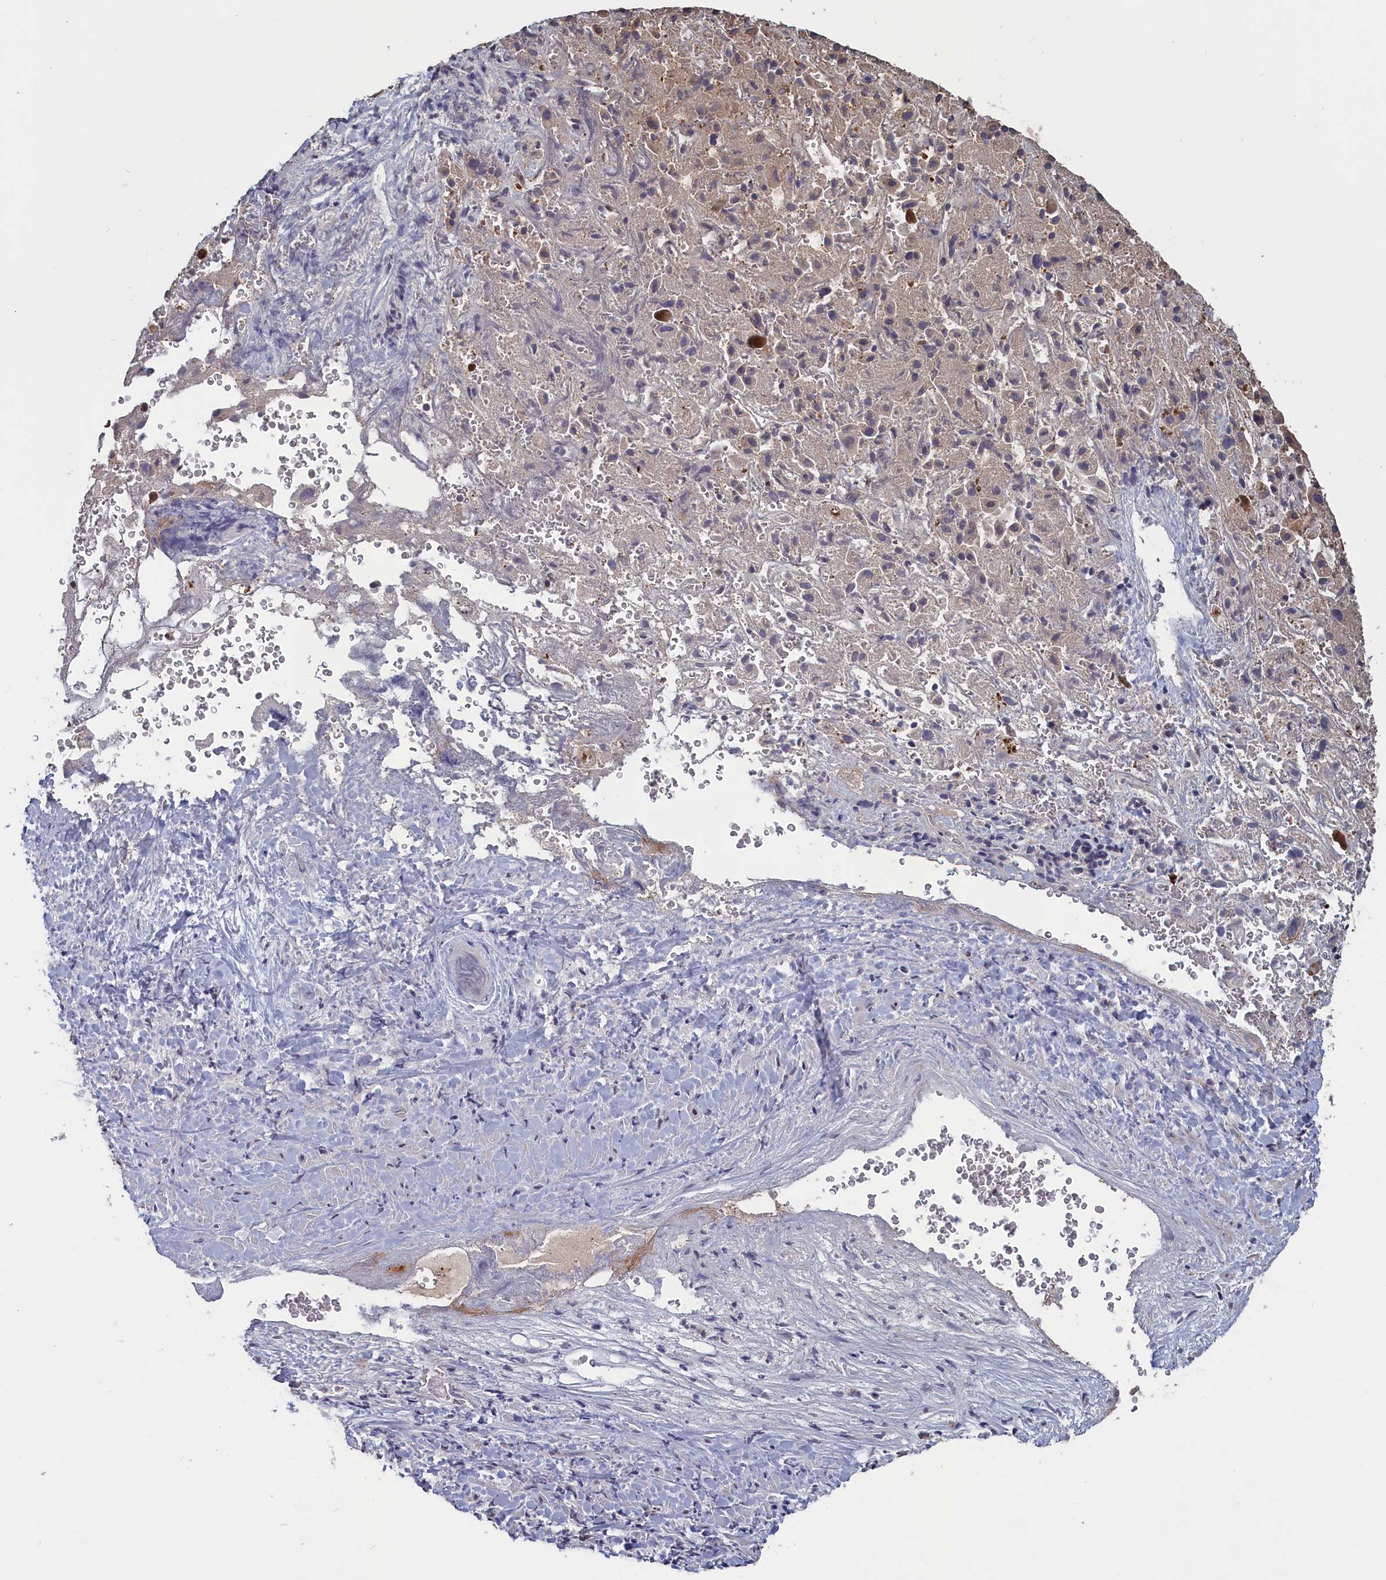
{"staining": {"intensity": "negative", "quantity": "none", "location": "none"}, "tissue": "liver cancer", "cell_type": "Tumor cells", "image_type": "cancer", "snomed": [{"axis": "morphology", "description": "Cholangiocarcinoma"}, {"axis": "topography", "description": "Liver"}], "caption": "Histopathology image shows no protein expression in tumor cells of liver cholangiocarcinoma tissue. (DAB IHC visualized using brightfield microscopy, high magnification).", "gene": "CACTIN", "patient": {"sex": "female", "age": 52}}